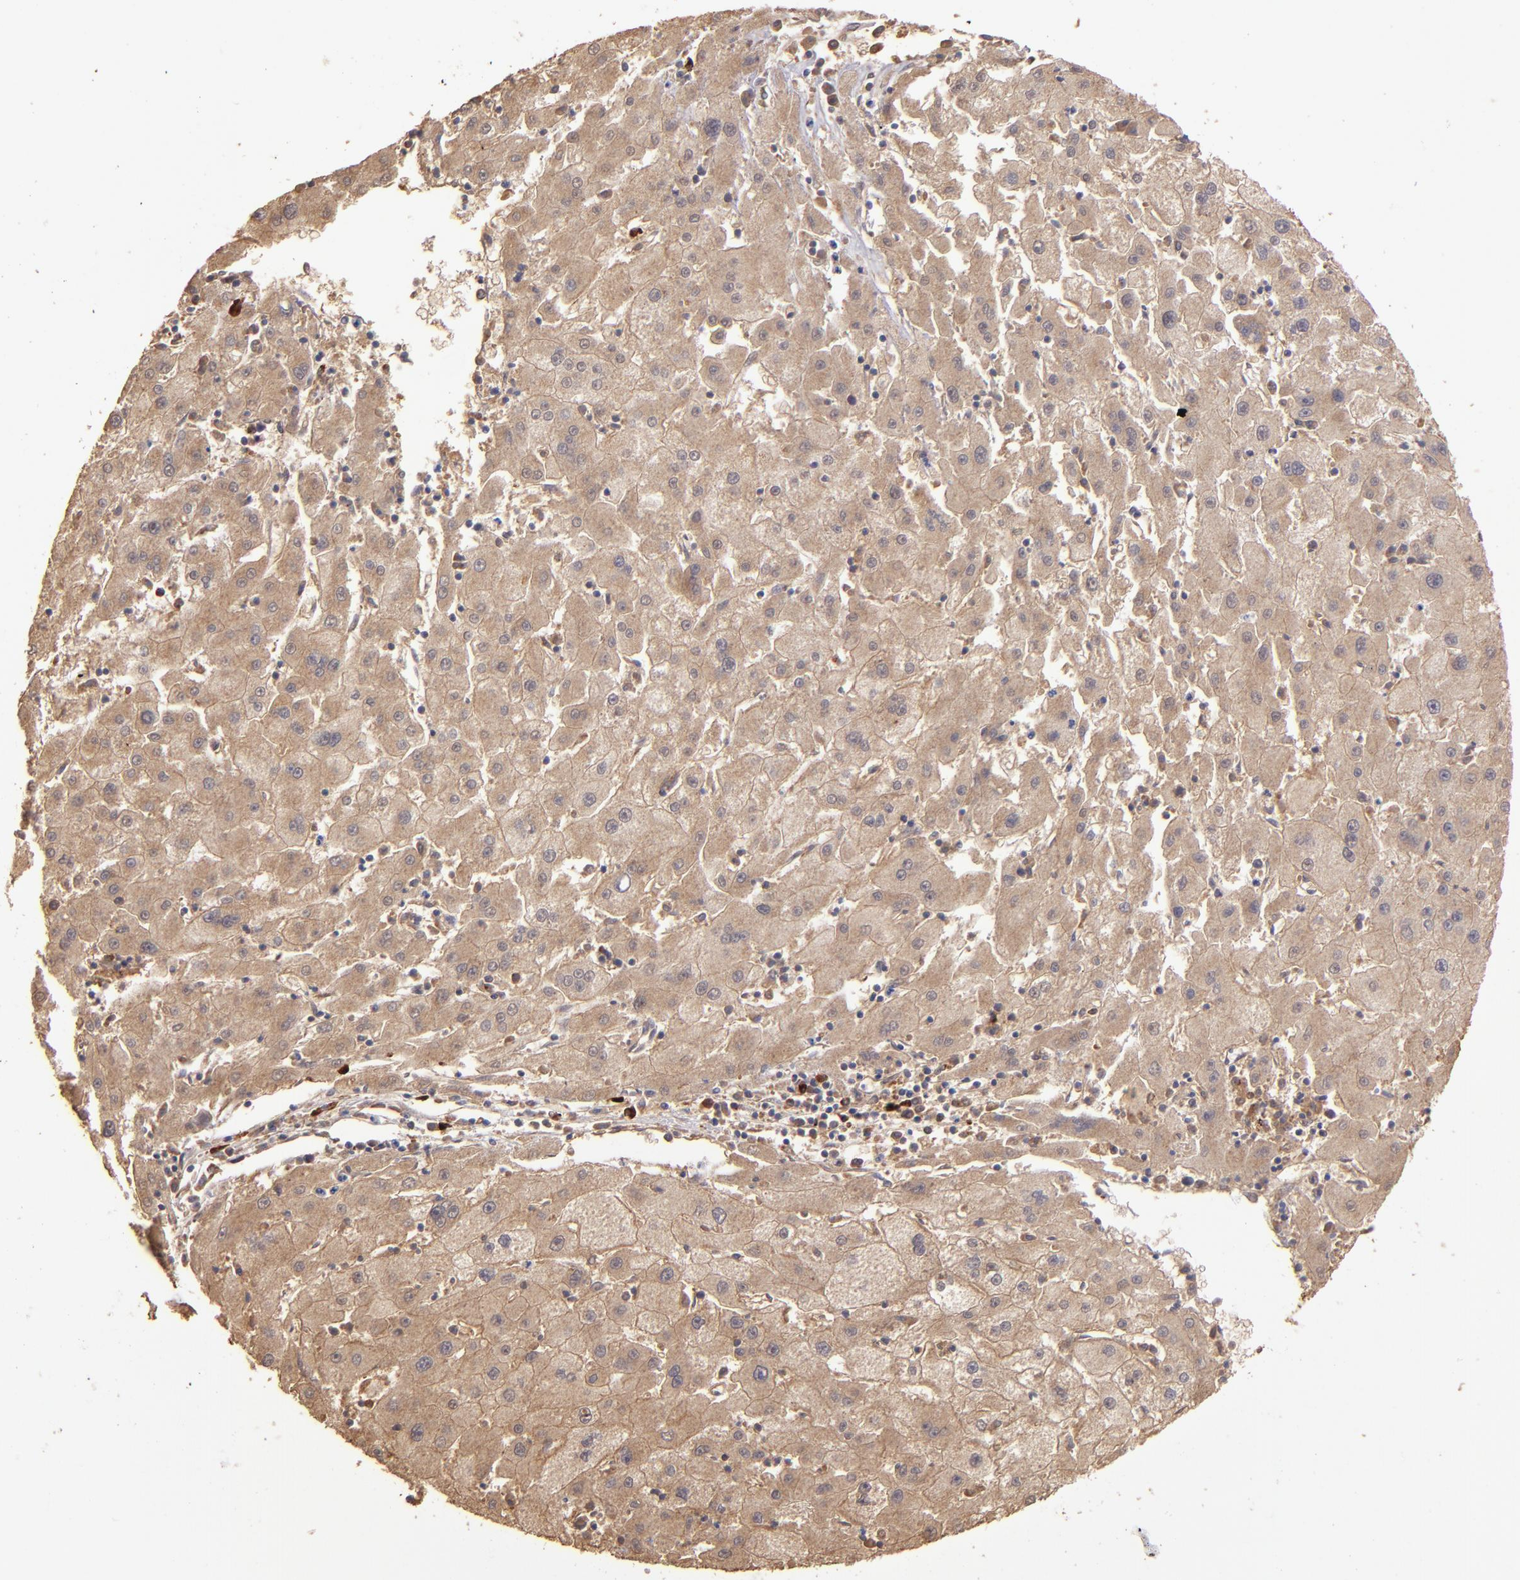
{"staining": {"intensity": "moderate", "quantity": ">75%", "location": "cytoplasmic/membranous"}, "tissue": "liver cancer", "cell_type": "Tumor cells", "image_type": "cancer", "snomed": [{"axis": "morphology", "description": "Carcinoma, Hepatocellular, NOS"}, {"axis": "topography", "description": "Liver"}], "caption": "An image of human liver cancer (hepatocellular carcinoma) stained for a protein reveals moderate cytoplasmic/membranous brown staining in tumor cells.", "gene": "SRRD", "patient": {"sex": "male", "age": 72}}